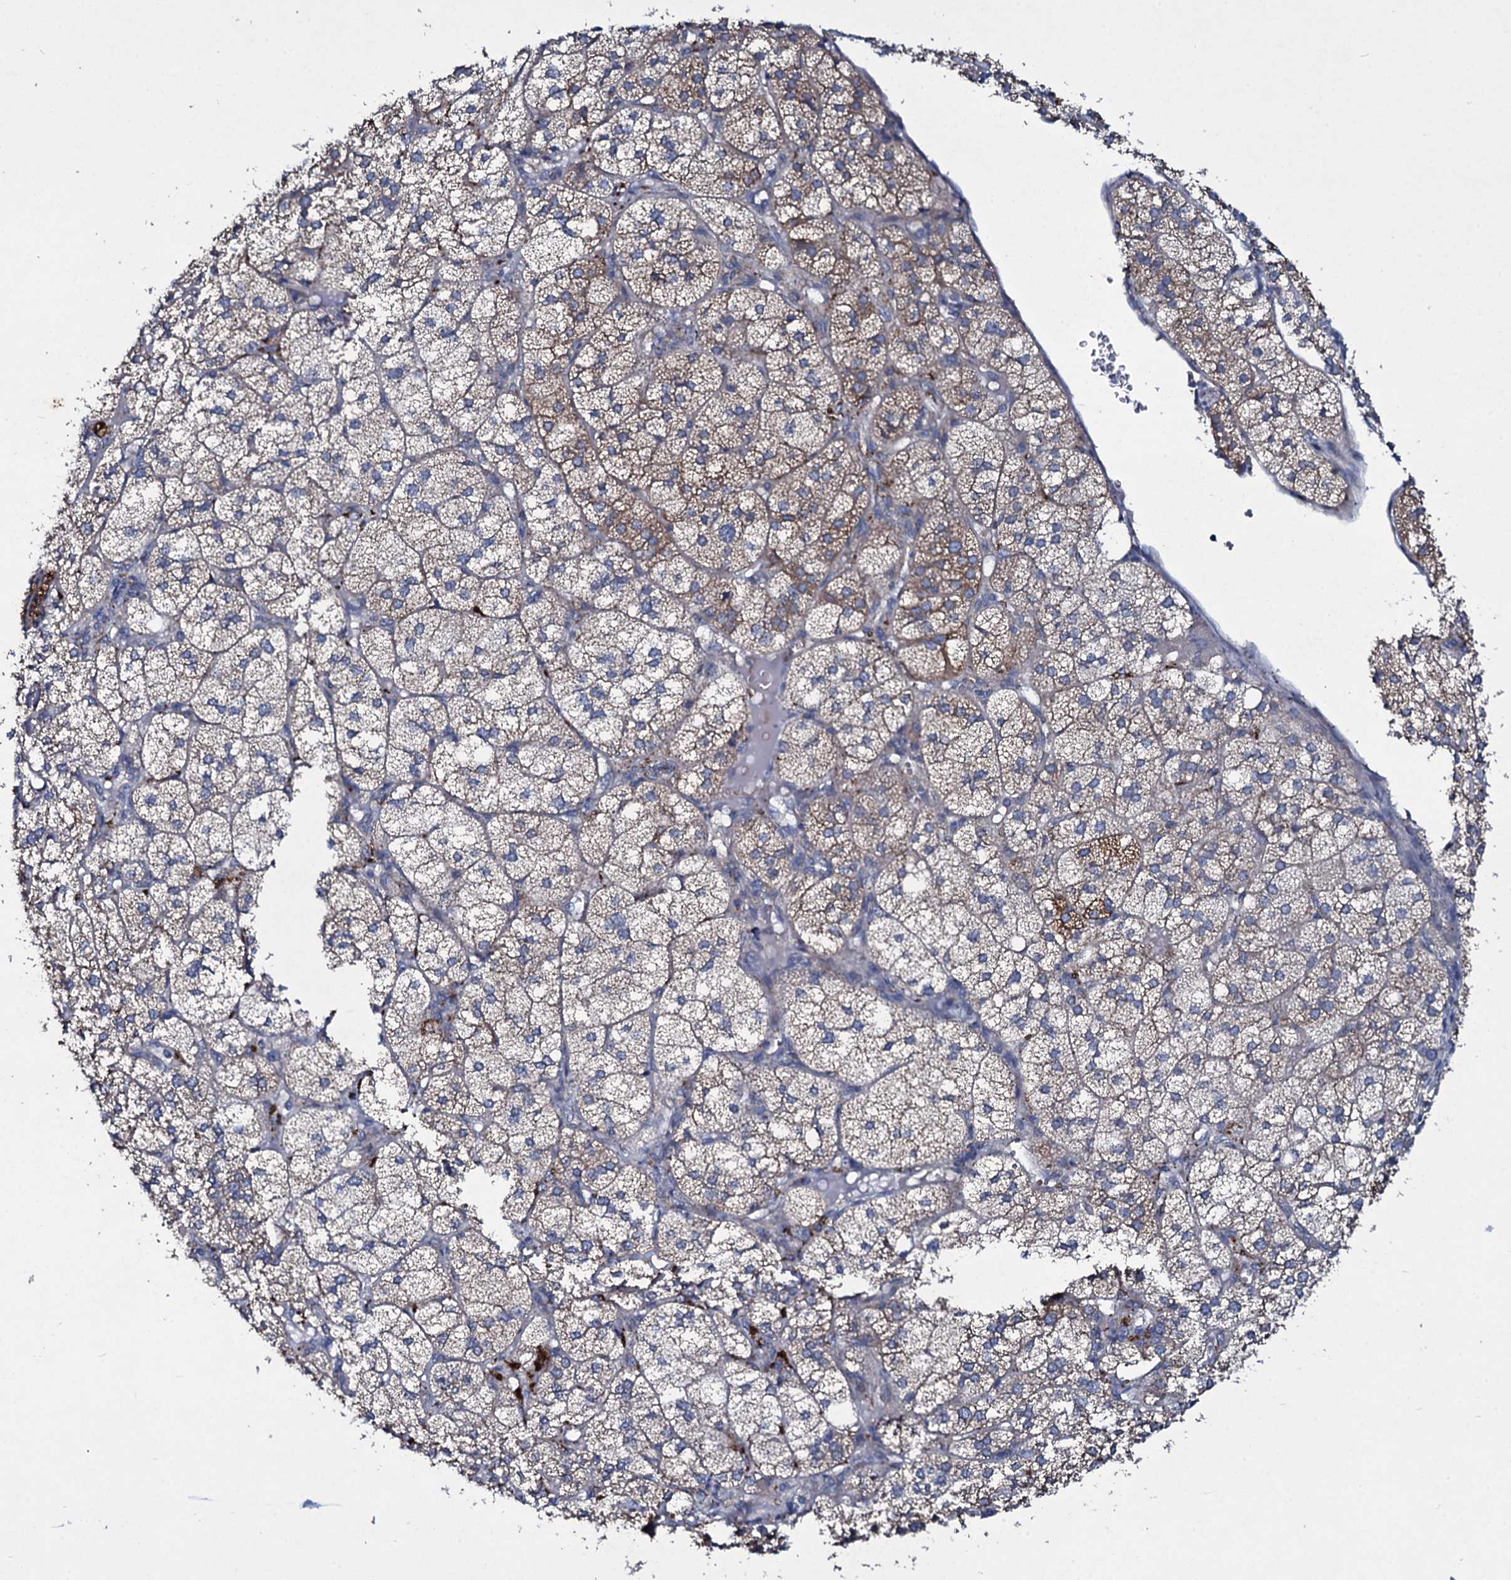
{"staining": {"intensity": "moderate", "quantity": "25%-75%", "location": "cytoplasmic/membranous"}, "tissue": "adrenal gland", "cell_type": "Glandular cells", "image_type": "normal", "snomed": [{"axis": "morphology", "description": "Normal tissue, NOS"}, {"axis": "topography", "description": "Adrenal gland"}], "caption": "A medium amount of moderate cytoplasmic/membranous staining is present in about 25%-75% of glandular cells in unremarkable adrenal gland. (Stains: DAB in brown, nuclei in blue, Microscopy: brightfield microscopy at high magnification).", "gene": "TPGS2", "patient": {"sex": "female", "age": 61}}